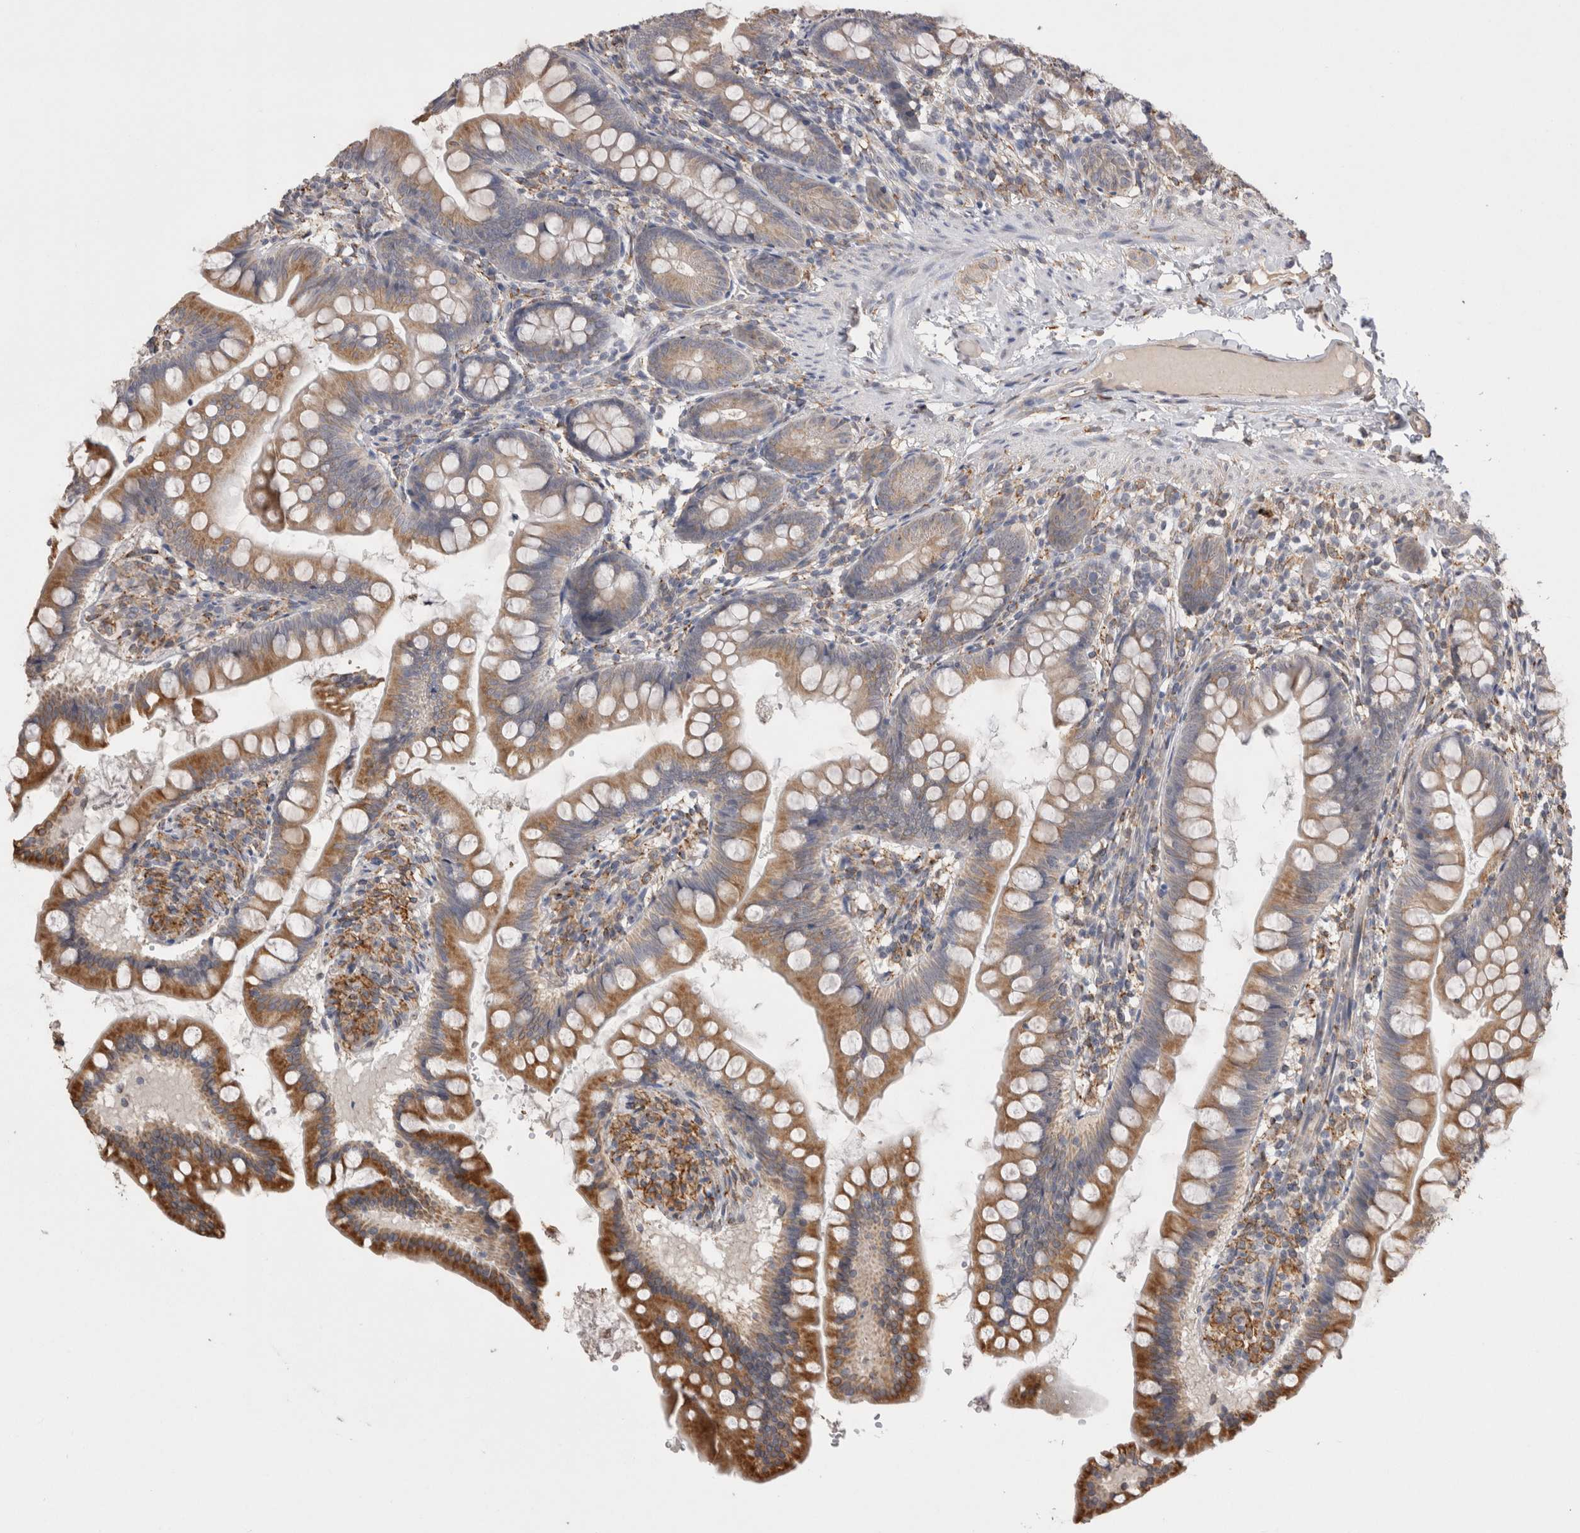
{"staining": {"intensity": "moderate", "quantity": ">75%", "location": "cytoplasmic/membranous"}, "tissue": "small intestine", "cell_type": "Glandular cells", "image_type": "normal", "snomed": [{"axis": "morphology", "description": "Normal tissue, NOS"}, {"axis": "topography", "description": "Small intestine"}], "caption": "The image displays staining of unremarkable small intestine, revealing moderate cytoplasmic/membranous protein staining (brown color) within glandular cells.", "gene": "LRPAP1", "patient": {"sex": "male", "age": 7}}